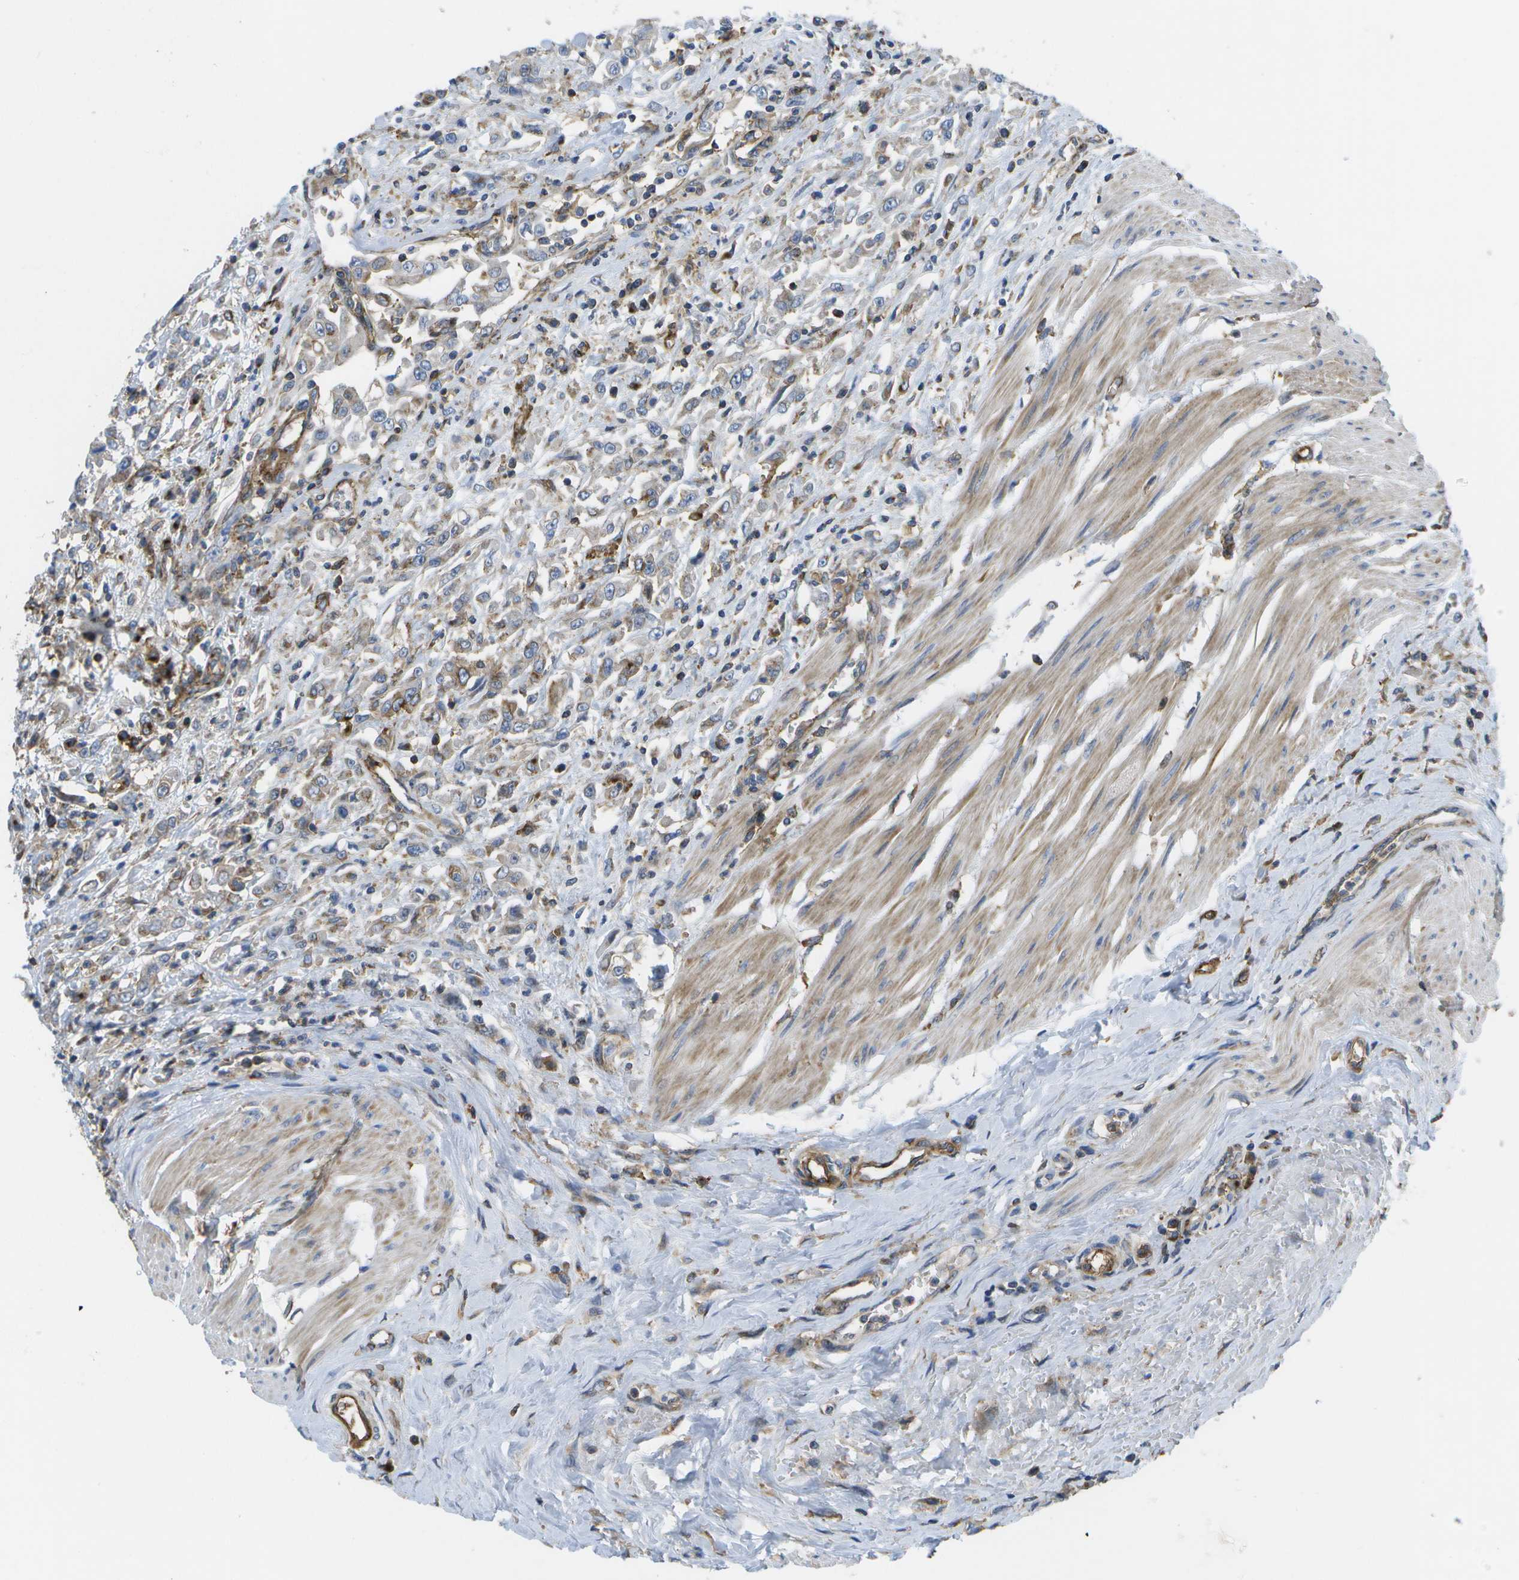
{"staining": {"intensity": "weak", "quantity": "25%-75%", "location": "cytoplasmic/membranous"}, "tissue": "urothelial cancer", "cell_type": "Tumor cells", "image_type": "cancer", "snomed": [{"axis": "morphology", "description": "Urothelial carcinoma, High grade"}, {"axis": "topography", "description": "Urinary bladder"}], "caption": "Weak cytoplasmic/membranous protein positivity is identified in about 25%-75% of tumor cells in urothelial cancer.", "gene": "BST2", "patient": {"sex": "male", "age": 46}}